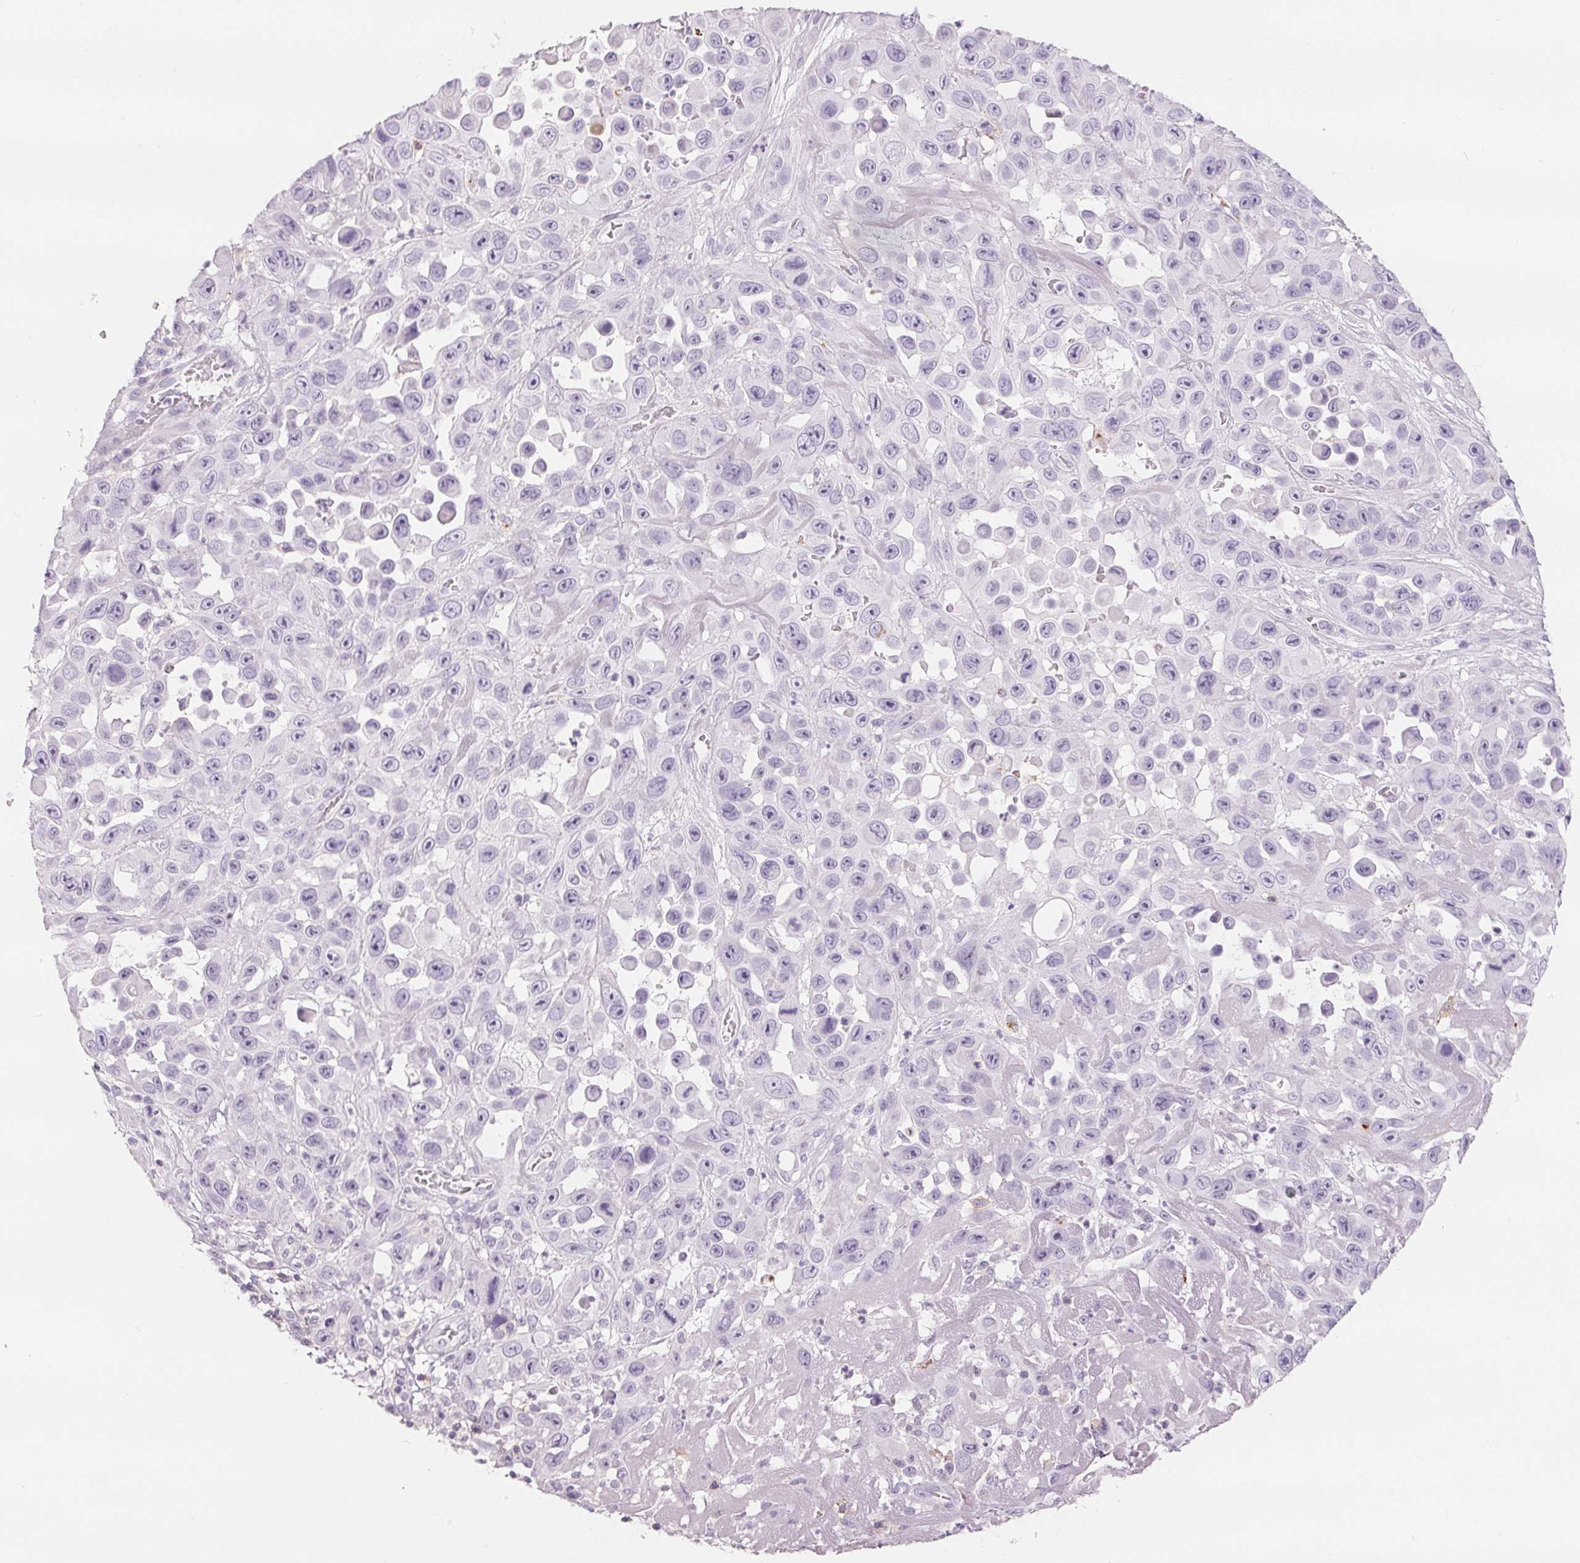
{"staining": {"intensity": "negative", "quantity": "none", "location": "none"}, "tissue": "skin cancer", "cell_type": "Tumor cells", "image_type": "cancer", "snomed": [{"axis": "morphology", "description": "Squamous cell carcinoma, NOS"}, {"axis": "topography", "description": "Skin"}], "caption": "IHC image of neoplastic tissue: squamous cell carcinoma (skin) stained with DAB exhibits no significant protein positivity in tumor cells.", "gene": "CD69", "patient": {"sex": "male", "age": 81}}